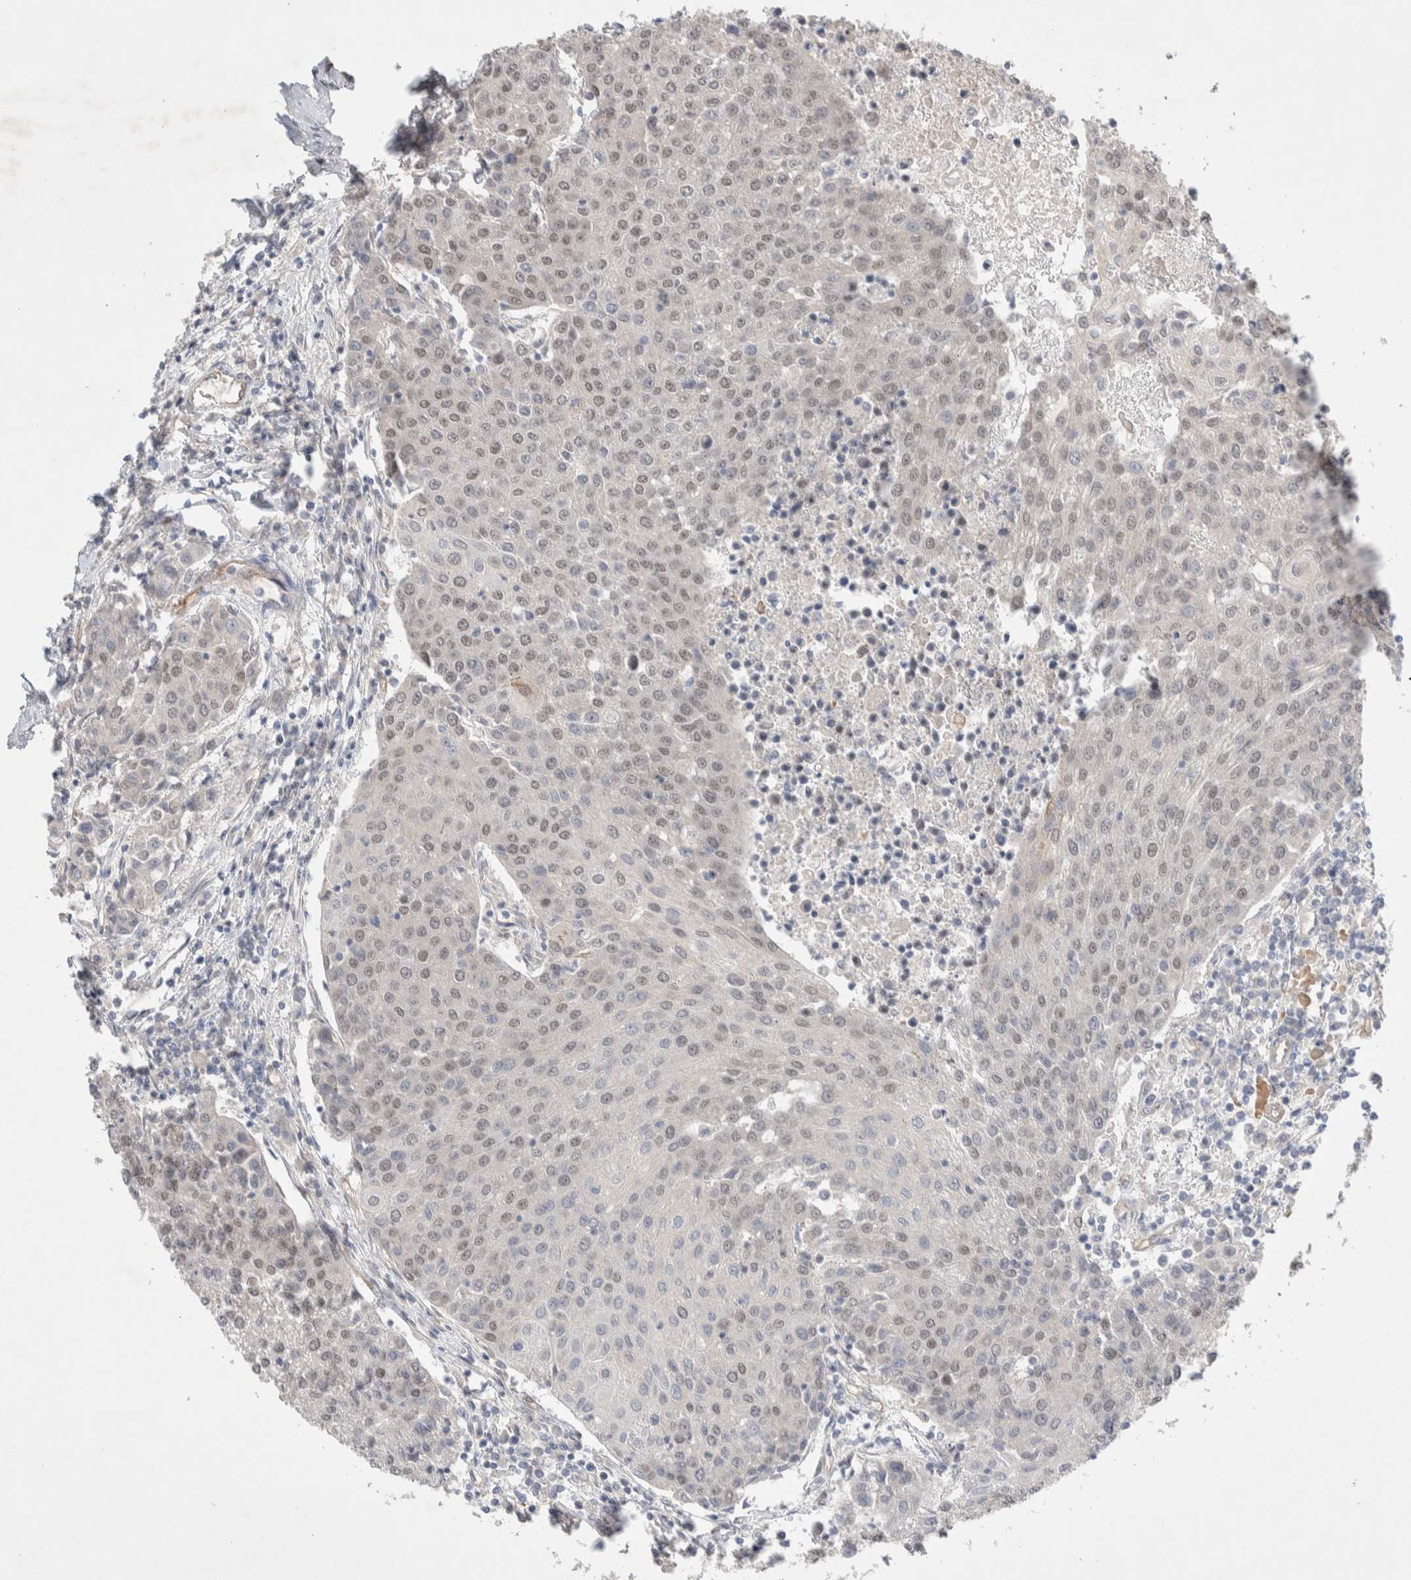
{"staining": {"intensity": "negative", "quantity": "none", "location": "none"}, "tissue": "urothelial cancer", "cell_type": "Tumor cells", "image_type": "cancer", "snomed": [{"axis": "morphology", "description": "Urothelial carcinoma, High grade"}, {"axis": "topography", "description": "Urinary bladder"}], "caption": "Tumor cells are negative for brown protein staining in urothelial cancer. (Stains: DAB (3,3'-diaminobenzidine) IHC with hematoxylin counter stain, Microscopy: brightfield microscopy at high magnification).", "gene": "ZNF704", "patient": {"sex": "female", "age": 85}}